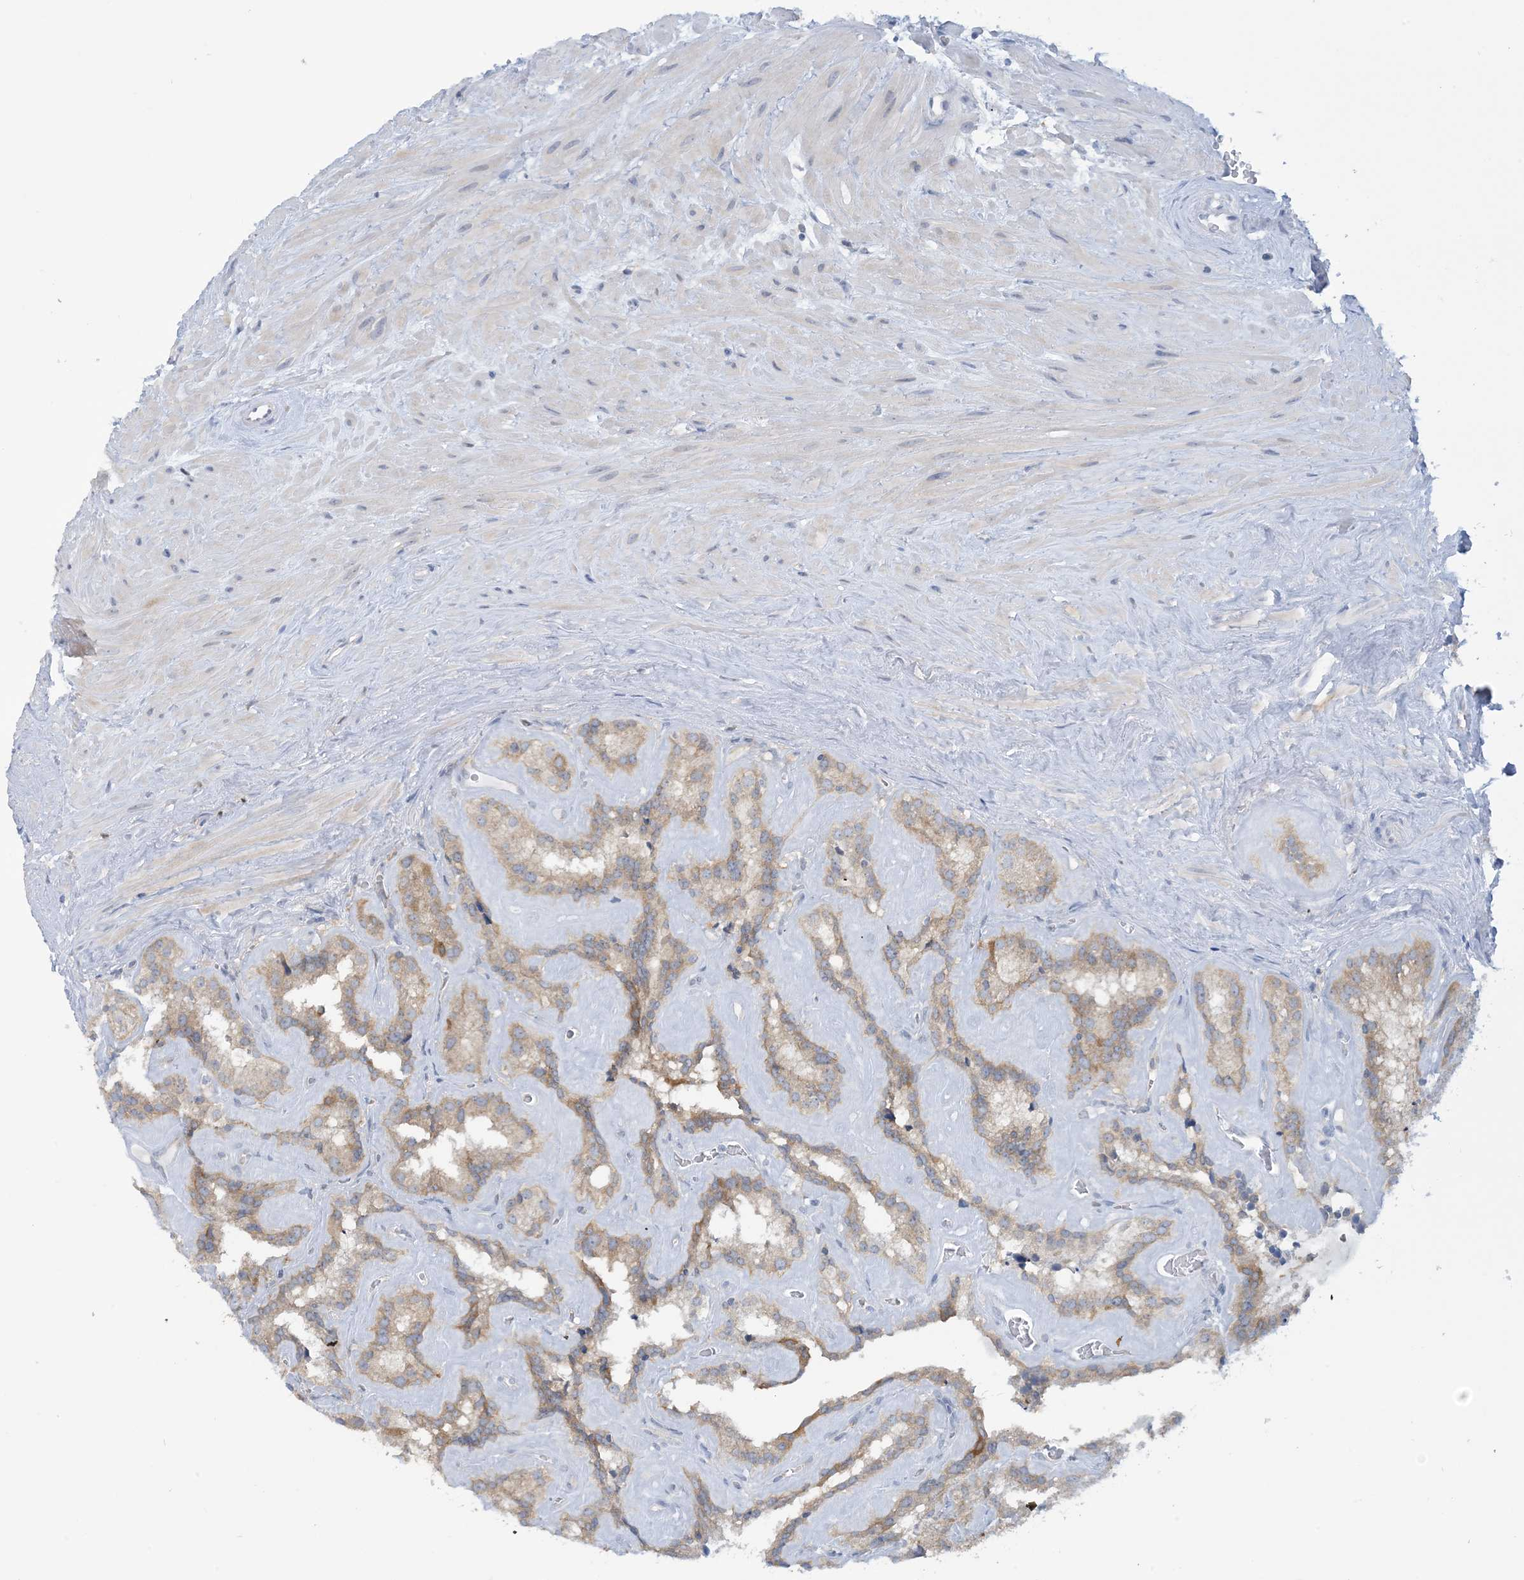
{"staining": {"intensity": "moderate", "quantity": ">75%", "location": "cytoplasmic/membranous"}, "tissue": "seminal vesicle", "cell_type": "Glandular cells", "image_type": "normal", "snomed": [{"axis": "morphology", "description": "Normal tissue, NOS"}, {"axis": "topography", "description": "Prostate"}, {"axis": "topography", "description": "Seminal veicle"}], "caption": "Seminal vesicle stained with DAB immunohistochemistry shows medium levels of moderate cytoplasmic/membranous positivity in about >75% of glandular cells.", "gene": "MRPS18A", "patient": {"sex": "male", "age": 59}}